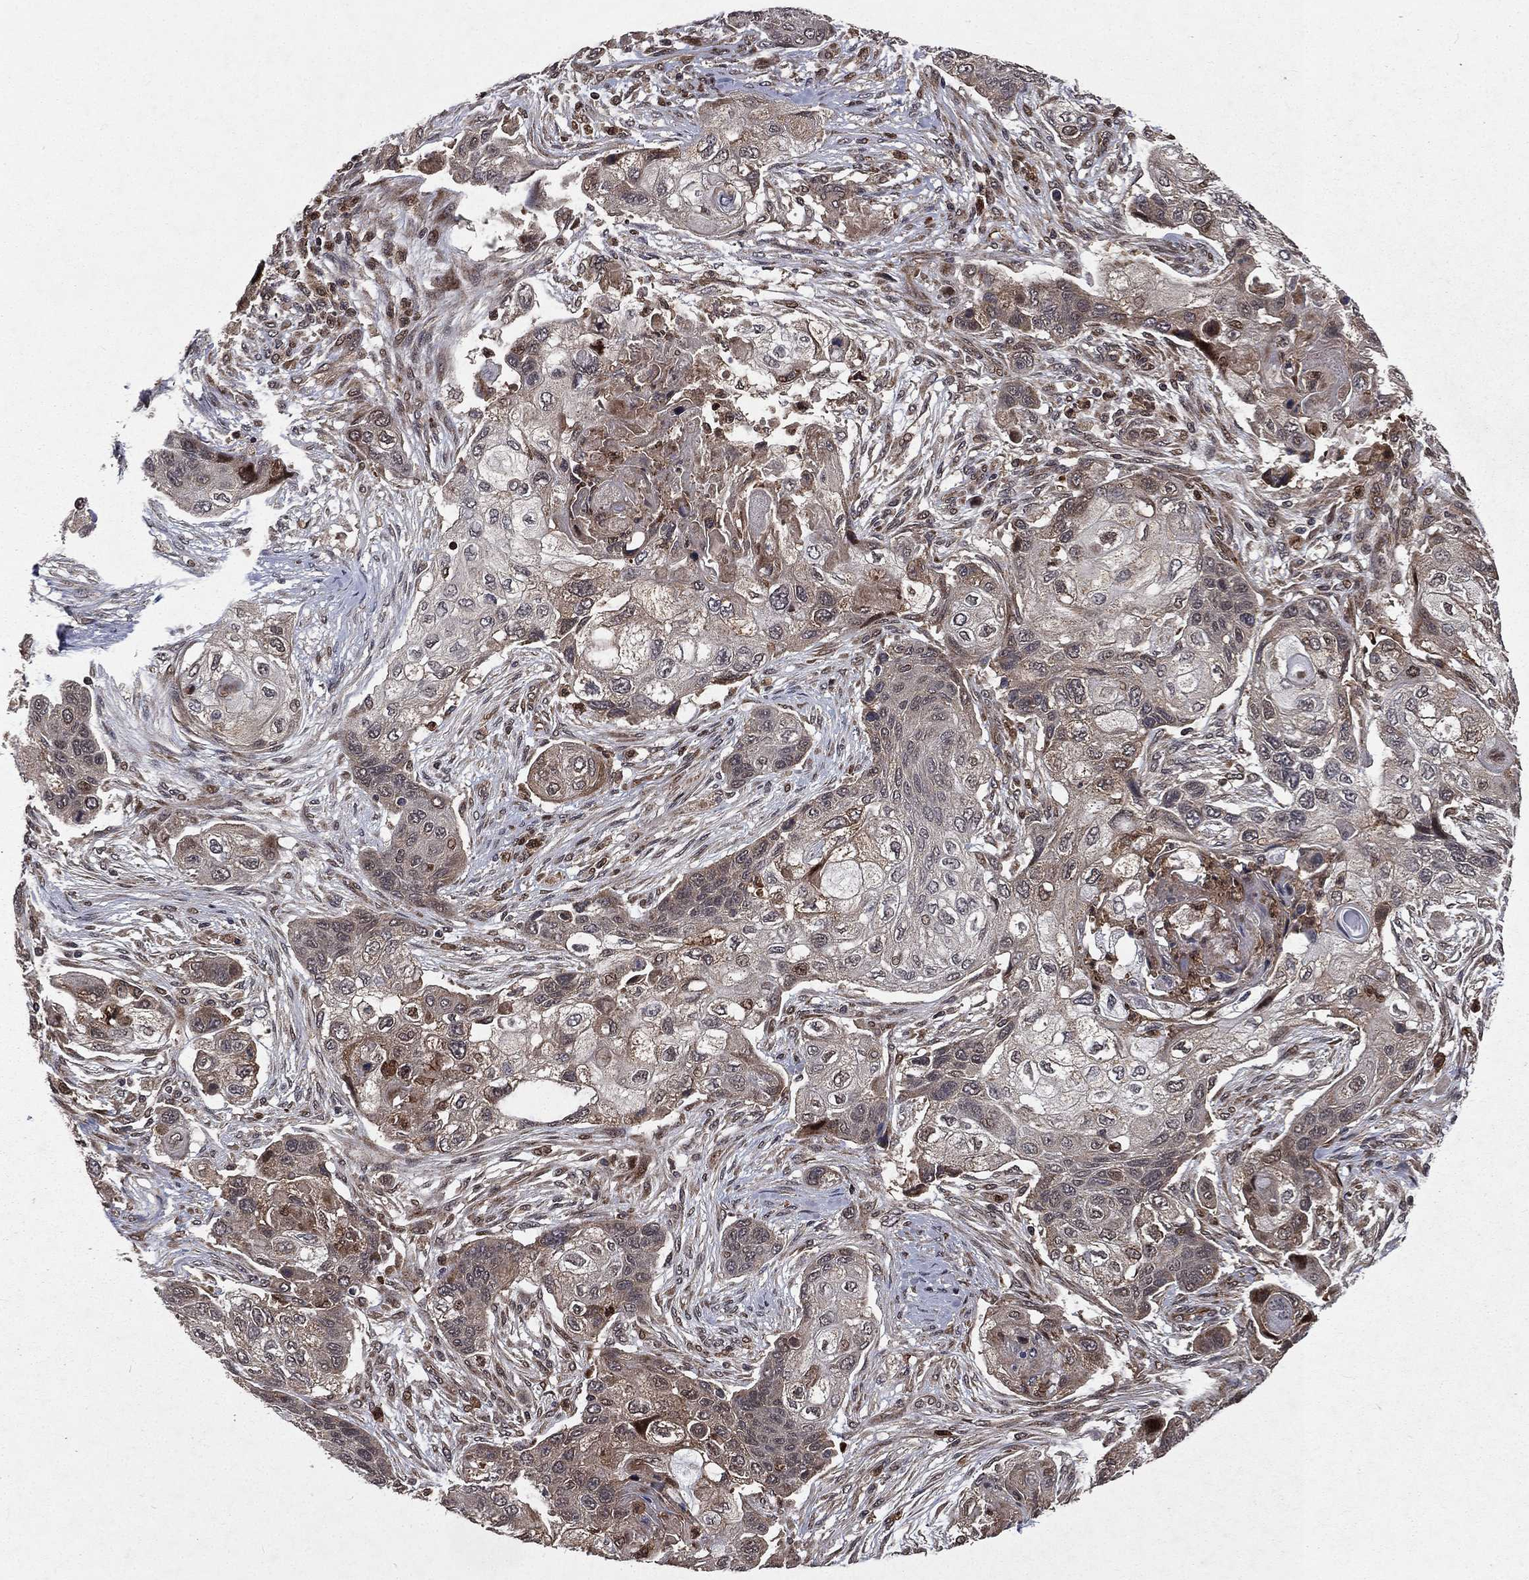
{"staining": {"intensity": "negative", "quantity": "none", "location": "none"}, "tissue": "lung cancer", "cell_type": "Tumor cells", "image_type": "cancer", "snomed": [{"axis": "morphology", "description": "Squamous cell carcinoma, NOS"}, {"axis": "topography", "description": "Lung"}], "caption": "This is a photomicrograph of immunohistochemistry staining of lung cancer, which shows no expression in tumor cells. The staining is performed using DAB (3,3'-diaminobenzidine) brown chromogen with nuclei counter-stained in using hematoxylin.", "gene": "LENG8", "patient": {"sex": "male", "age": 69}}